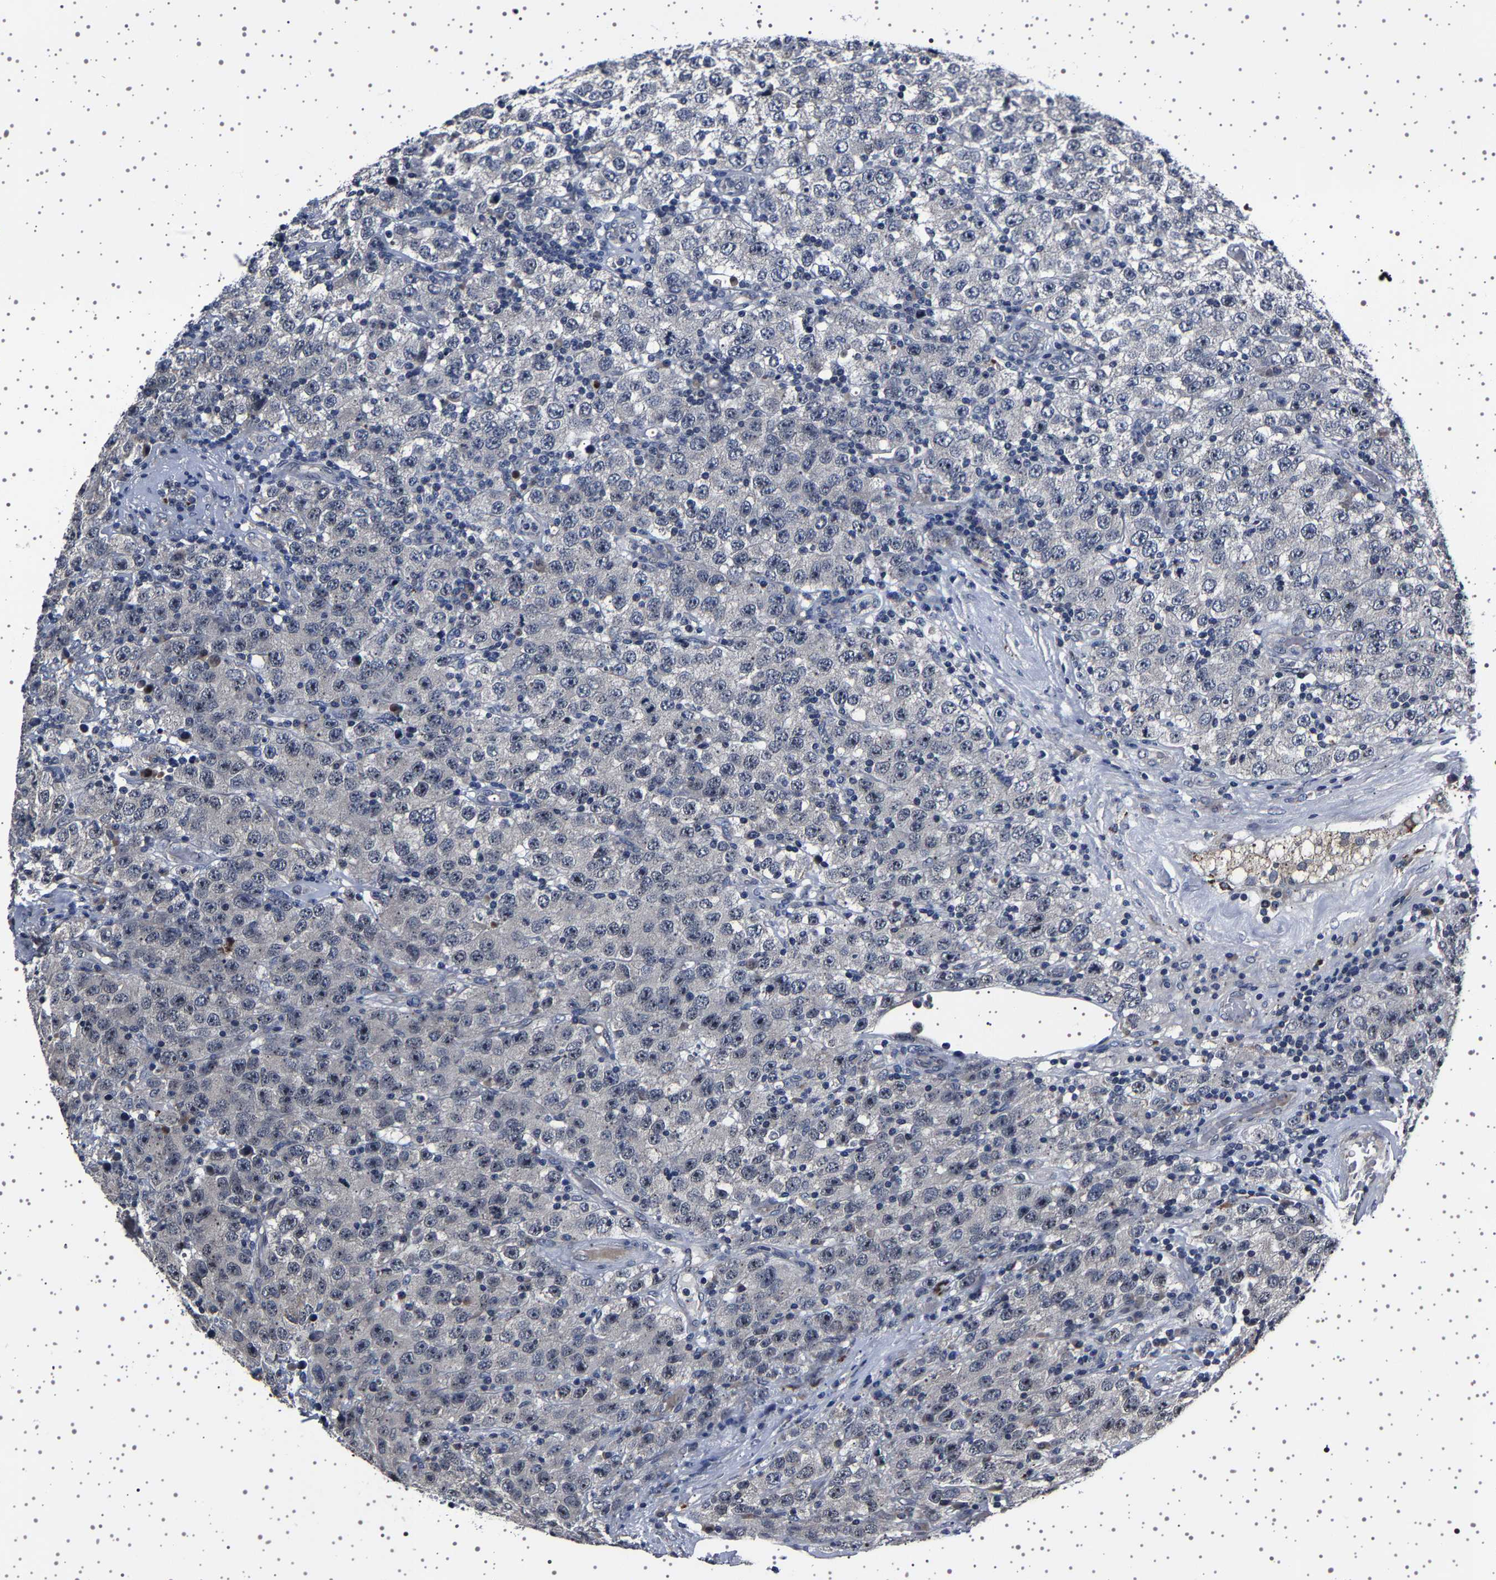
{"staining": {"intensity": "negative", "quantity": "none", "location": "none"}, "tissue": "testis cancer", "cell_type": "Tumor cells", "image_type": "cancer", "snomed": [{"axis": "morphology", "description": "Seminoma, NOS"}, {"axis": "topography", "description": "Testis"}], "caption": "IHC of testis cancer exhibits no staining in tumor cells.", "gene": "IL10RB", "patient": {"sex": "male", "age": 52}}